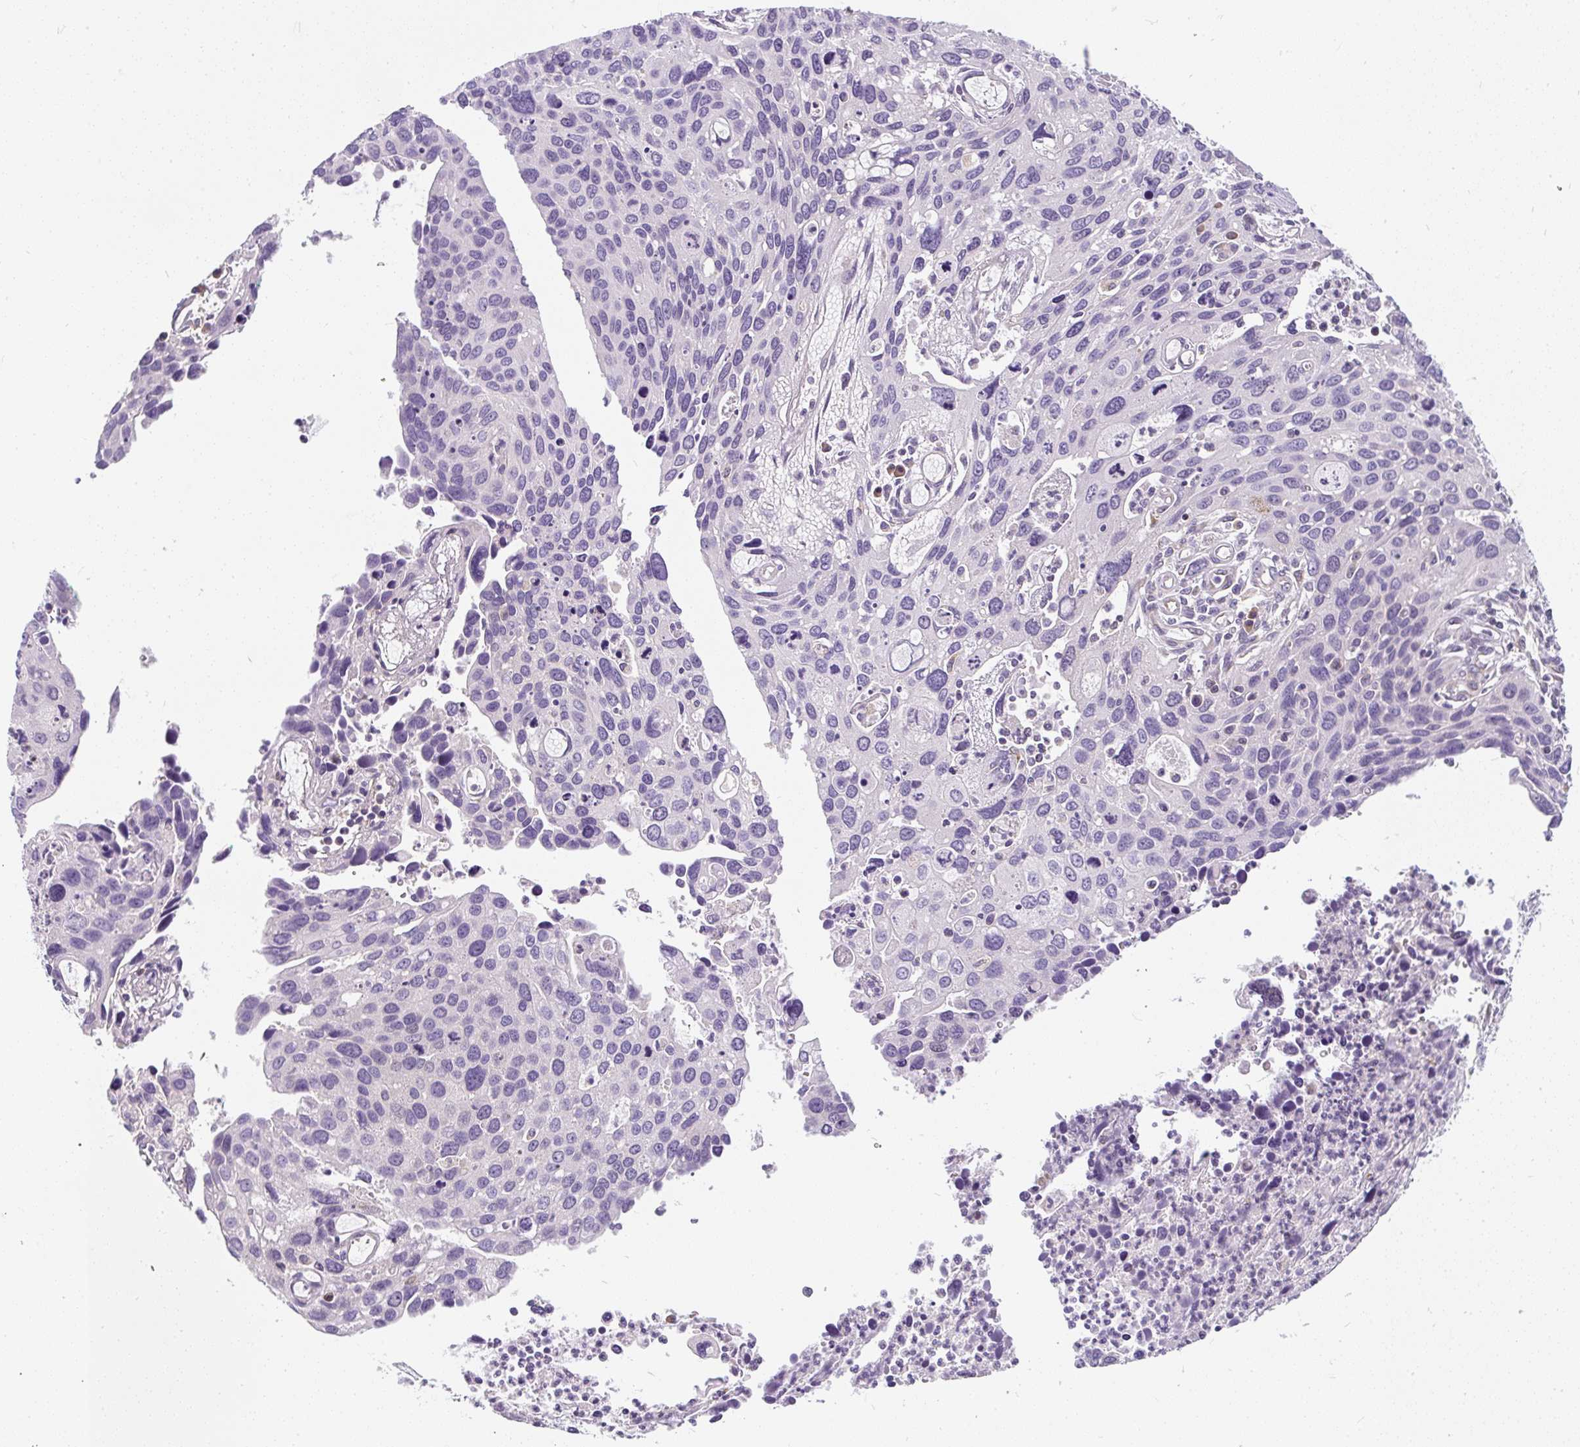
{"staining": {"intensity": "weak", "quantity": "<25%", "location": "cytoplasmic/membranous"}, "tissue": "cervical cancer", "cell_type": "Tumor cells", "image_type": "cancer", "snomed": [{"axis": "morphology", "description": "Squamous cell carcinoma, NOS"}, {"axis": "topography", "description": "Cervix"}], "caption": "Micrograph shows no protein expression in tumor cells of cervical cancer tissue.", "gene": "CYP20A1", "patient": {"sex": "female", "age": 55}}